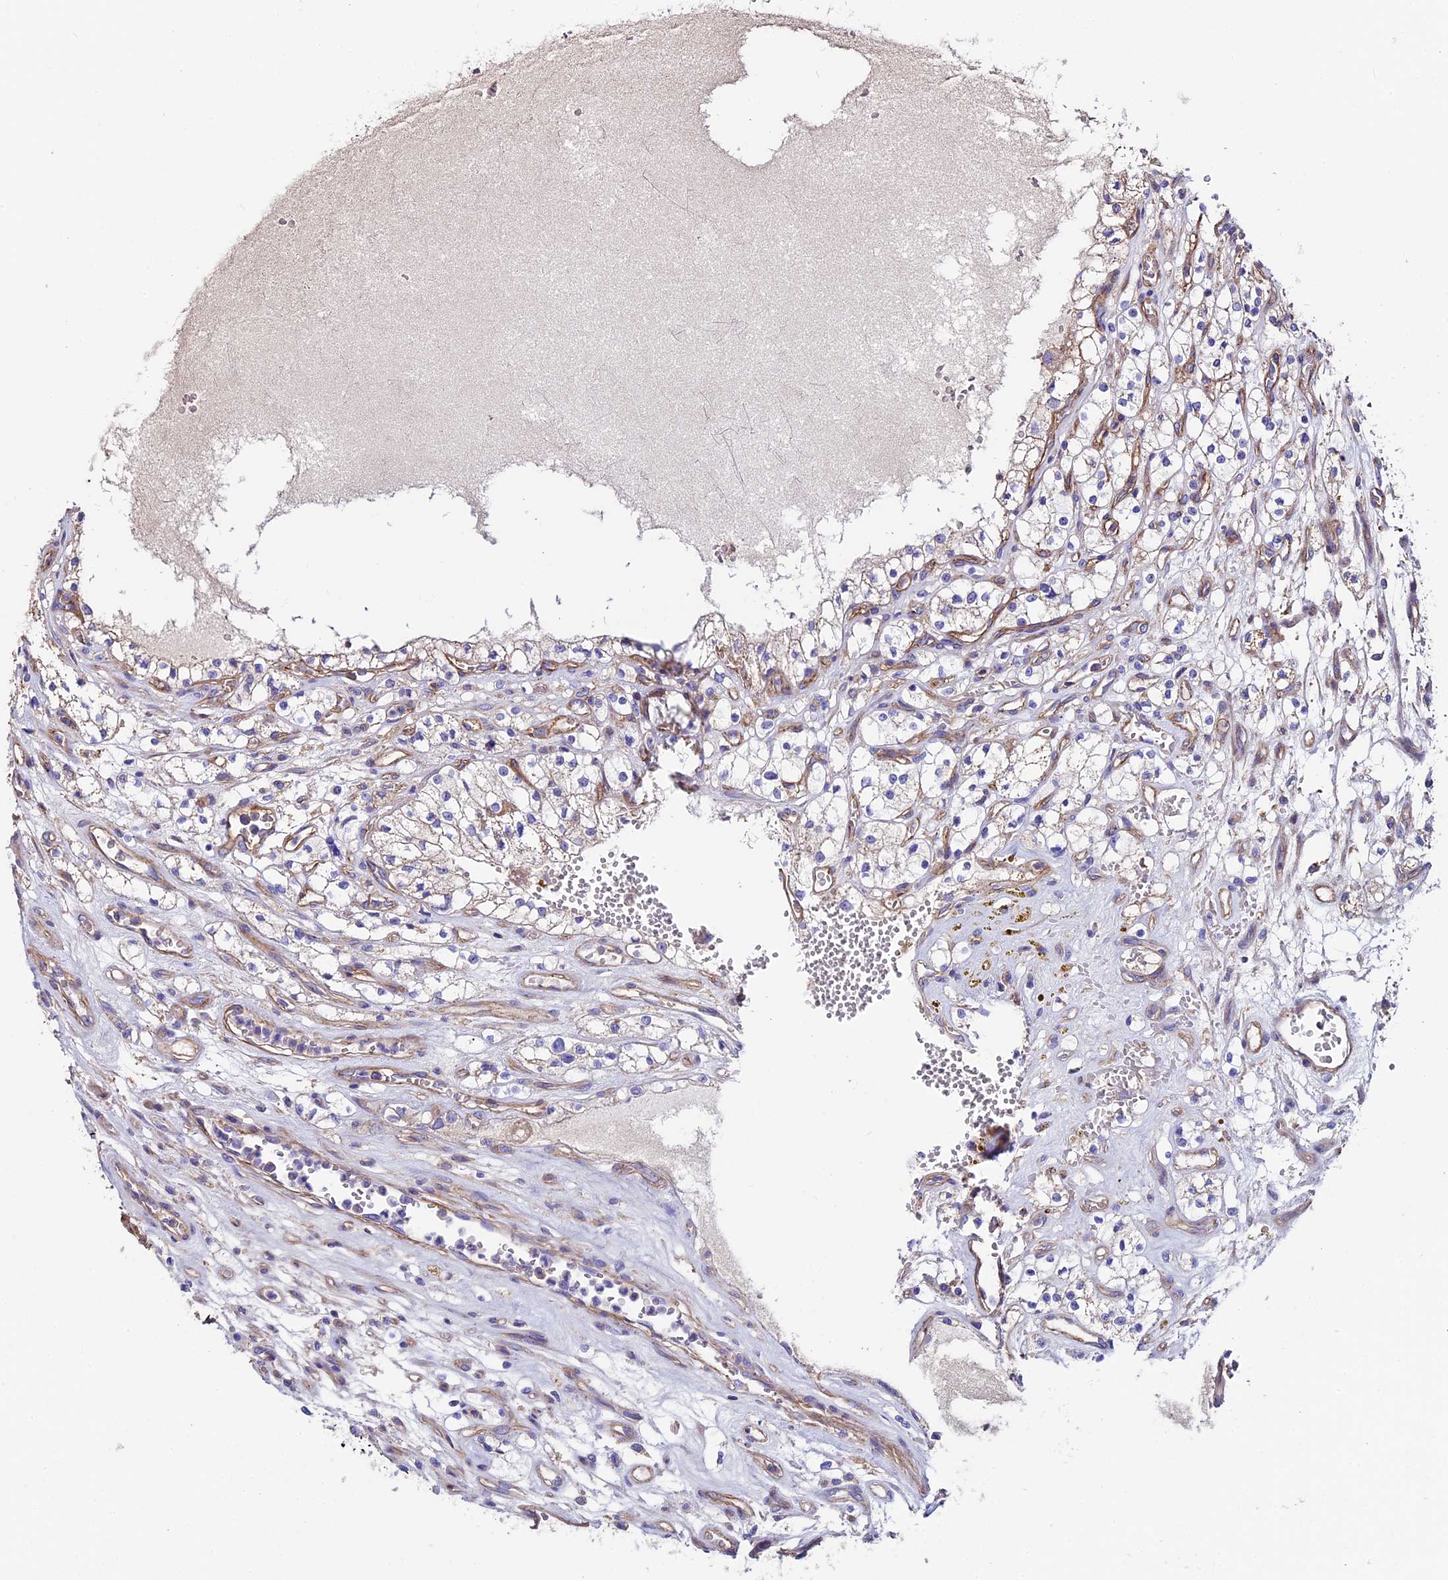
{"staining": {"intensity": "negative", "quantity": "none", "location": "none"}, "tissue": "renal cancer", "cell_type": "Tumor cells", "image_type": "cancer", "snomed": [{"axis": "morphology", "description": "Adenocarcinoma, NOS"}, {"axis": "topography", "description": "Kidney"}], "caption": "DAB immunohistochemical staining of renal adenocarcinoma displays no significant staining in tumor cells.", "gene": "EVA1B", "patient": {"sex": "female", "age": 69}}